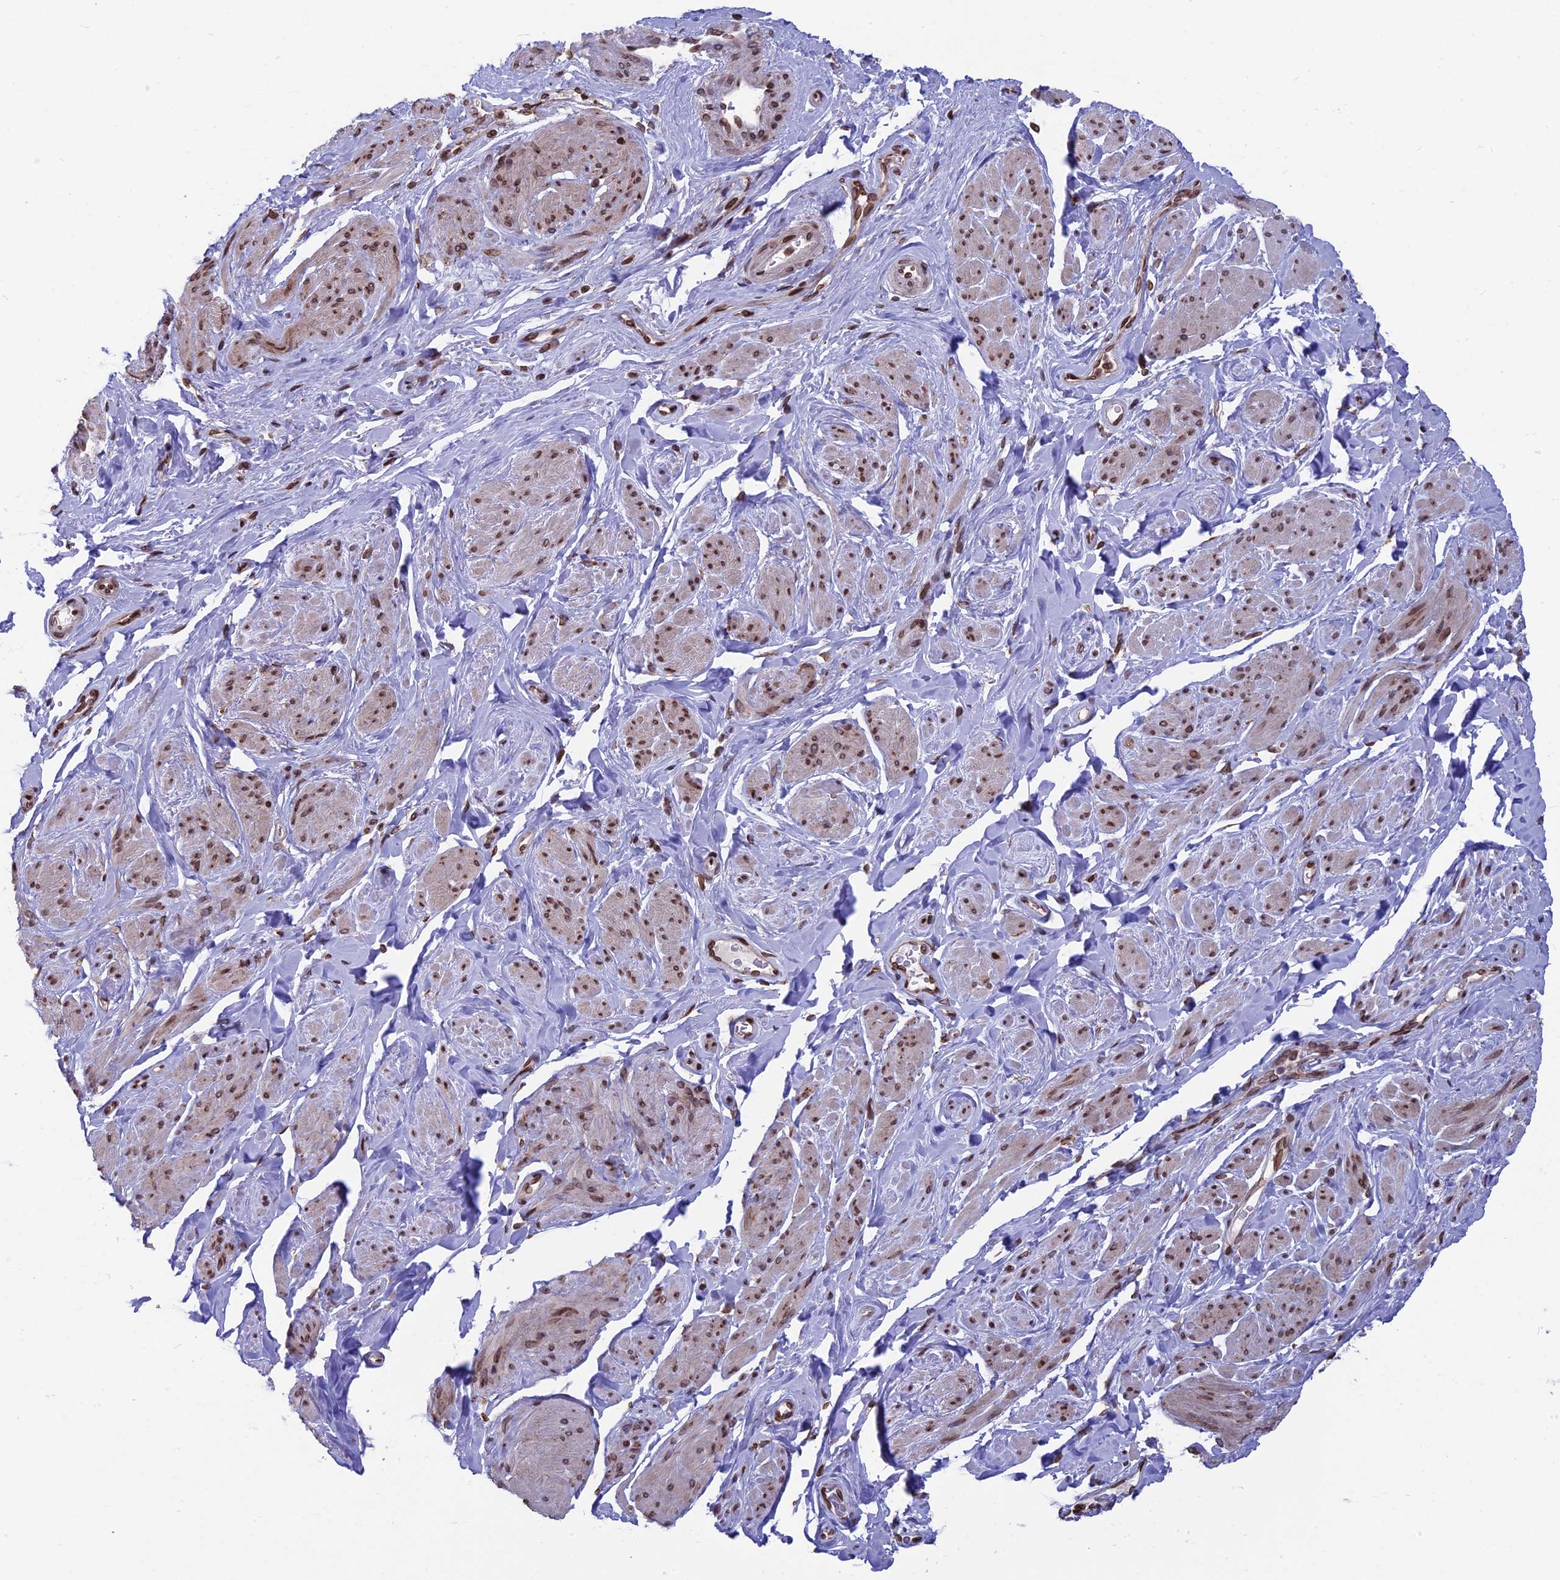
{"staining": {"intensity": "moderate", "quantity": ">75%", "location": "cytoplasmic/membranous,nuclear"}, "tissue": "smooth muscle", "cell_type": "Smooth muscle cells", "image_type": "normal", "snomed": [{"axis": "morphology", "description": "Normal tissue, NOS"}, {"axis": "topography", "description": "Smooth muscle"}, {"axis": "topography", "description": "Peripheral nerve tissue"}], "caption": "Smooth muscle cells show moderate cytoplasmic/membranous,nuclear expression in approximately >75% of cells in normal smooth muscle. The staining was performed using DAB (3,3'-diaminobenzidine) to visualize the protein expression in brown, while the nuclei were stained in blue with hematoxylin (Magnification: 20x).", "gene": "PTCHD4", "patient": {"sex": "male", "age": 69}}